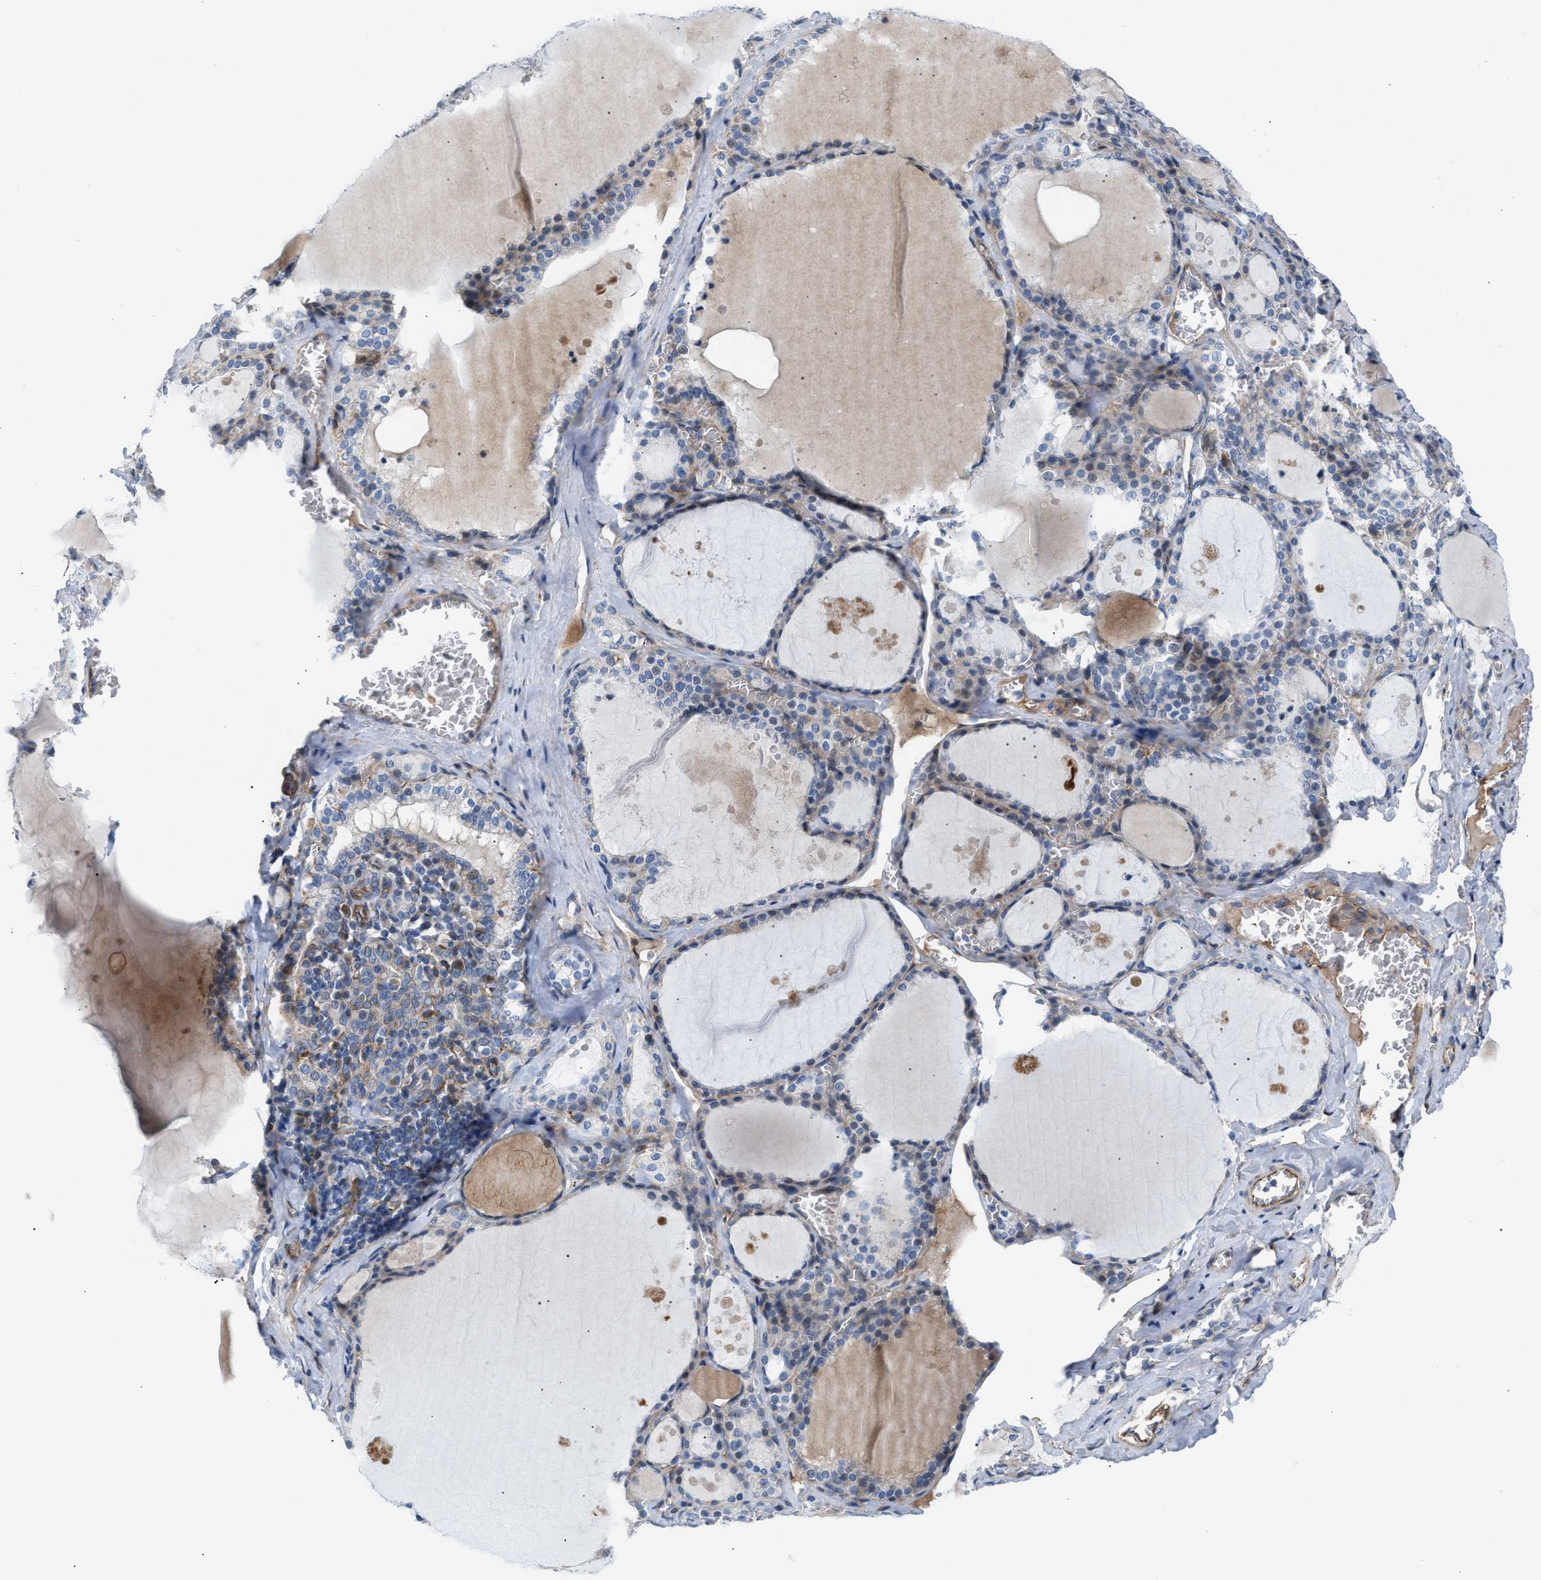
{"staining": {"intensity": "negative", "quantity": "none", "location": "none"}, "tissue": "thyroid gland", "cell_type": "Glandular cells", "image_type": "normal", "snomed": [{"axis": "morphology", "description": "Normal tissue, NOS"}, {"axis": "topography", "description": "Thyroid gland"}], "caption": "Immunohistochemistry photomicrograph of unremarkable human thyroid gland stained for a protein (brown), which exhibits no expression in glandular cells.", "gene": "TFPI", "patient": {"sex": "male", "age": 56}}